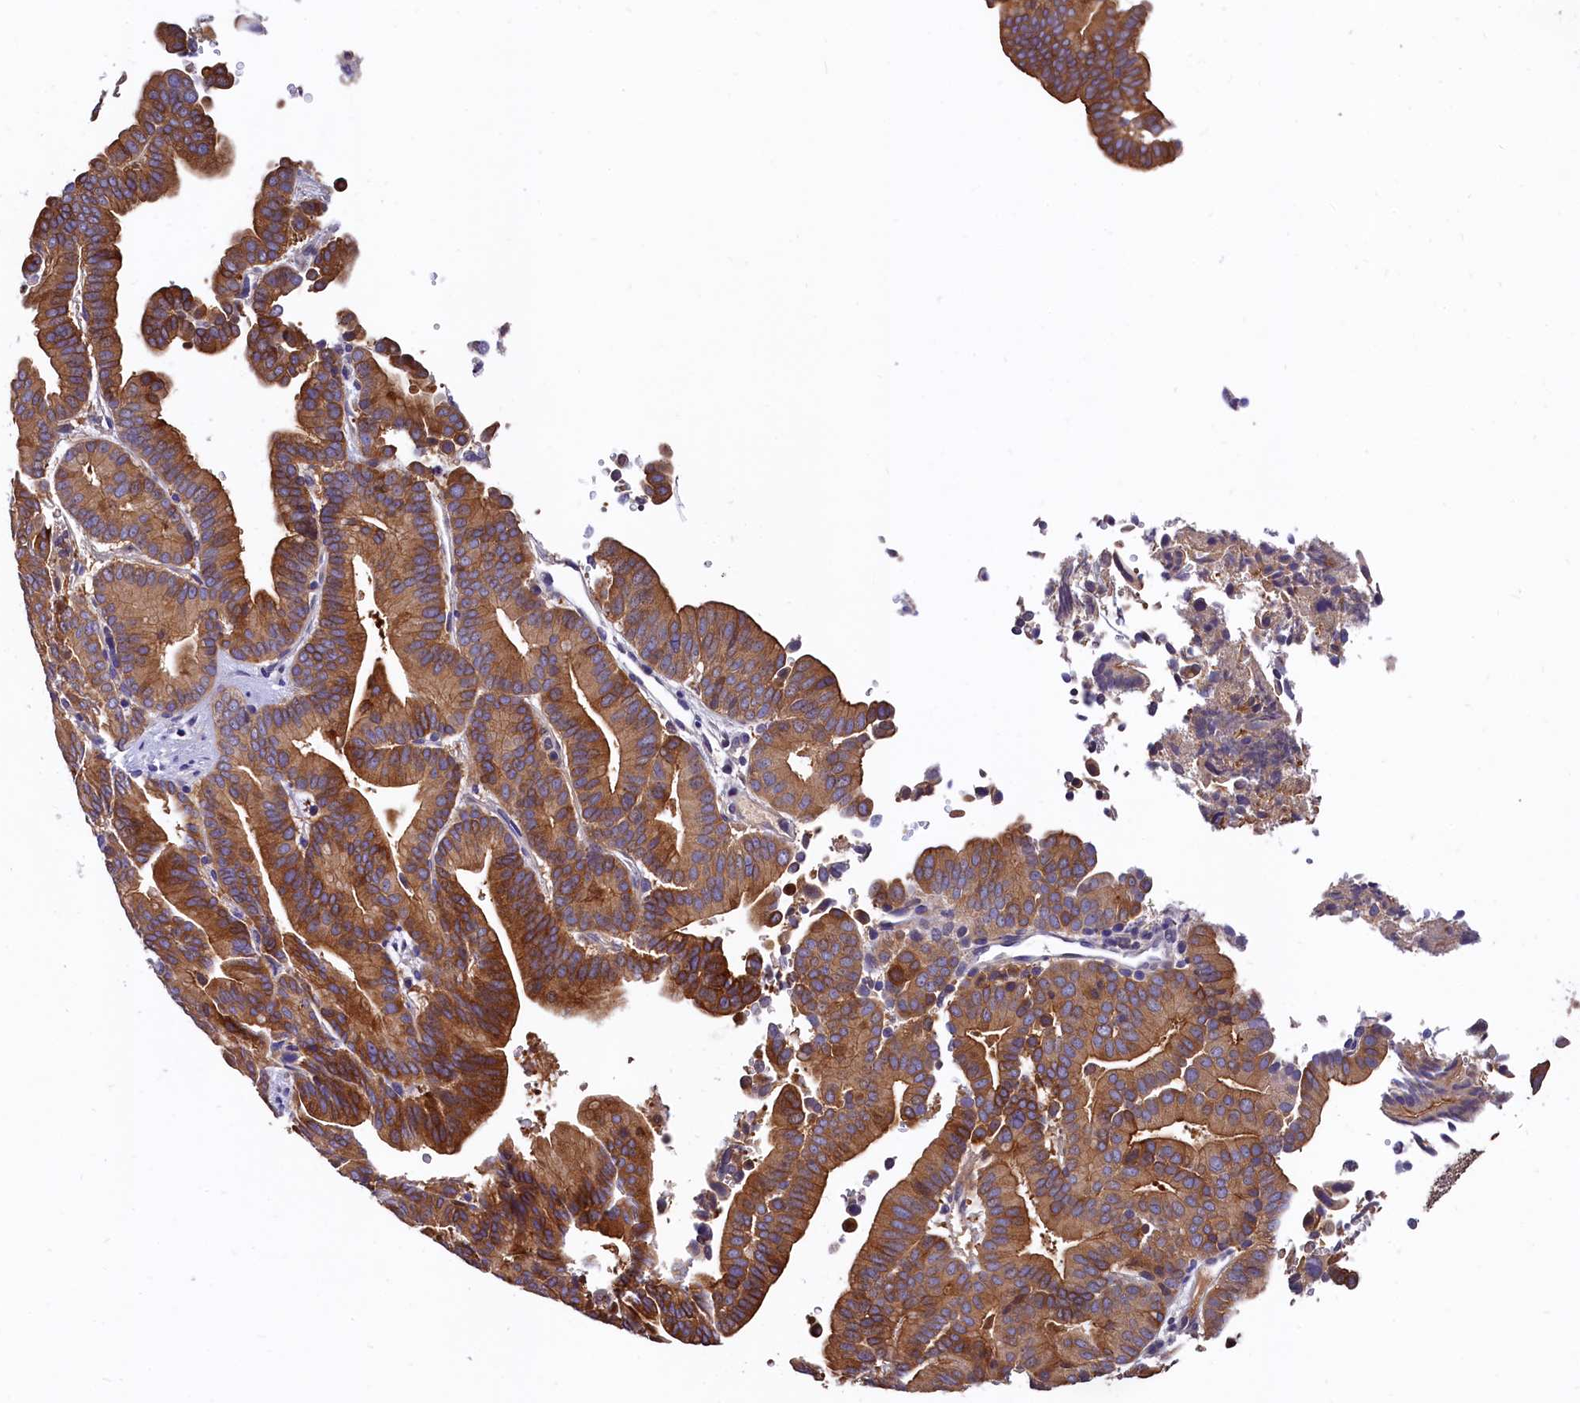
{"staining": {"intensity": "moderate", "quantity": ">75%", "location": "cytoplasmic/membranous"}, "tissue": "liver cancer", "cell_type": "Tumor cells", "image_type": "cancer", "snomed": [{"axis": "morphology", "description": "Cholangiocarcinoma"}, {"axis": "topography", "description": "Liver"}], "caption": "Protein analysis of liver cancer tissue displays moderate cytoplasmic/membranous staining in approximately >75% of tumor cells.", "gene": "EPS8L2", "patient": {"sex": "female", "age": 75}}